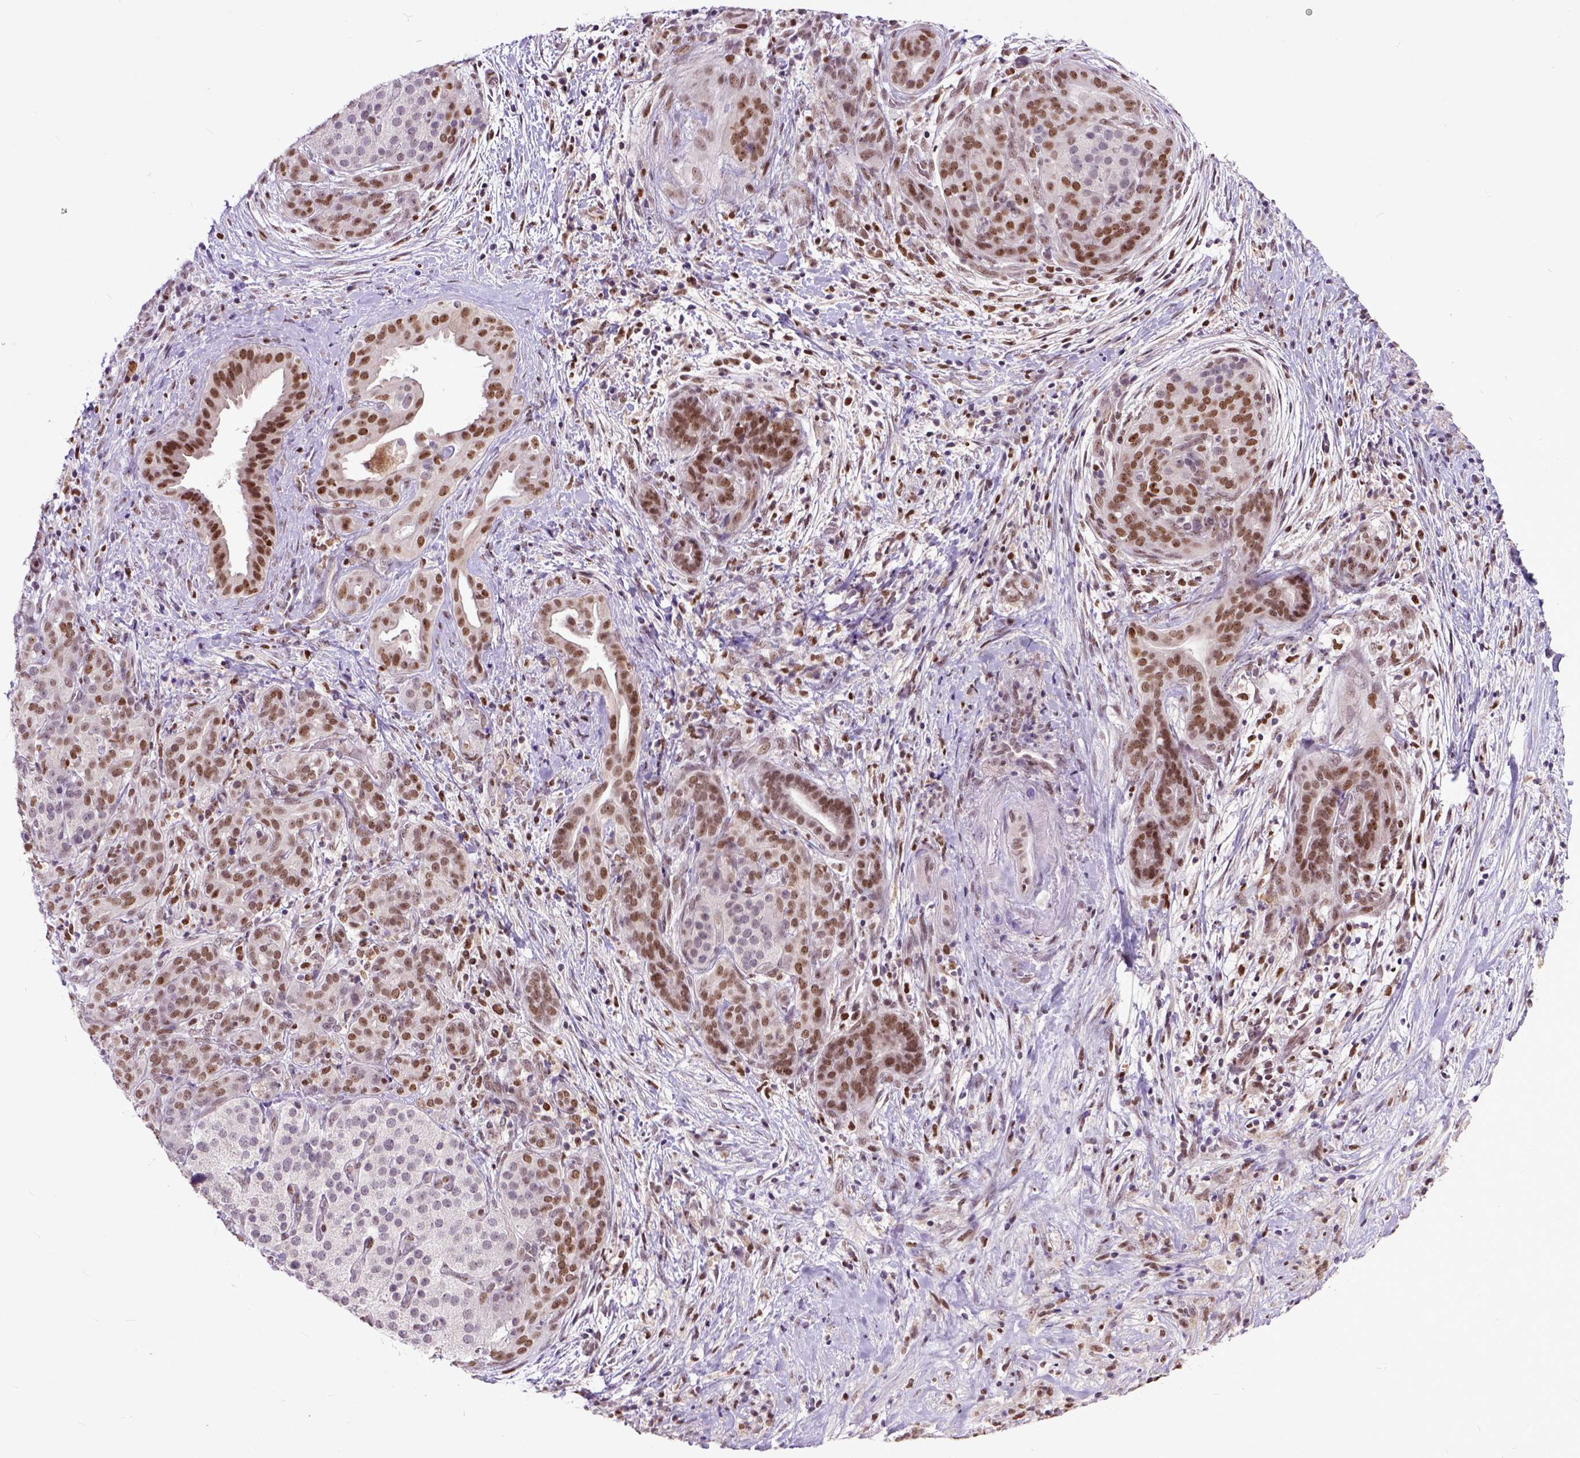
{"staining": {"intensity": "moderate", "quantity": ">75%", "location": "nuclear"}, "tissue": "pancreatic cancer", "cell_type": "Tumor cells", "image_type": "cancer", "snomed": [{"axis": "morphology", "description": "Adenocarcinoma, NOS"}, {"axis": "topography", "description": "Pancreas"}], "caption": "There is medium levels of moderate nuclear expression in tumor cells of pancreatic cancer, as demonstrated by immunohistochemical staining (brown color).", "gene": "RCC2", "patient": {"sex": "male", "age": 44}}